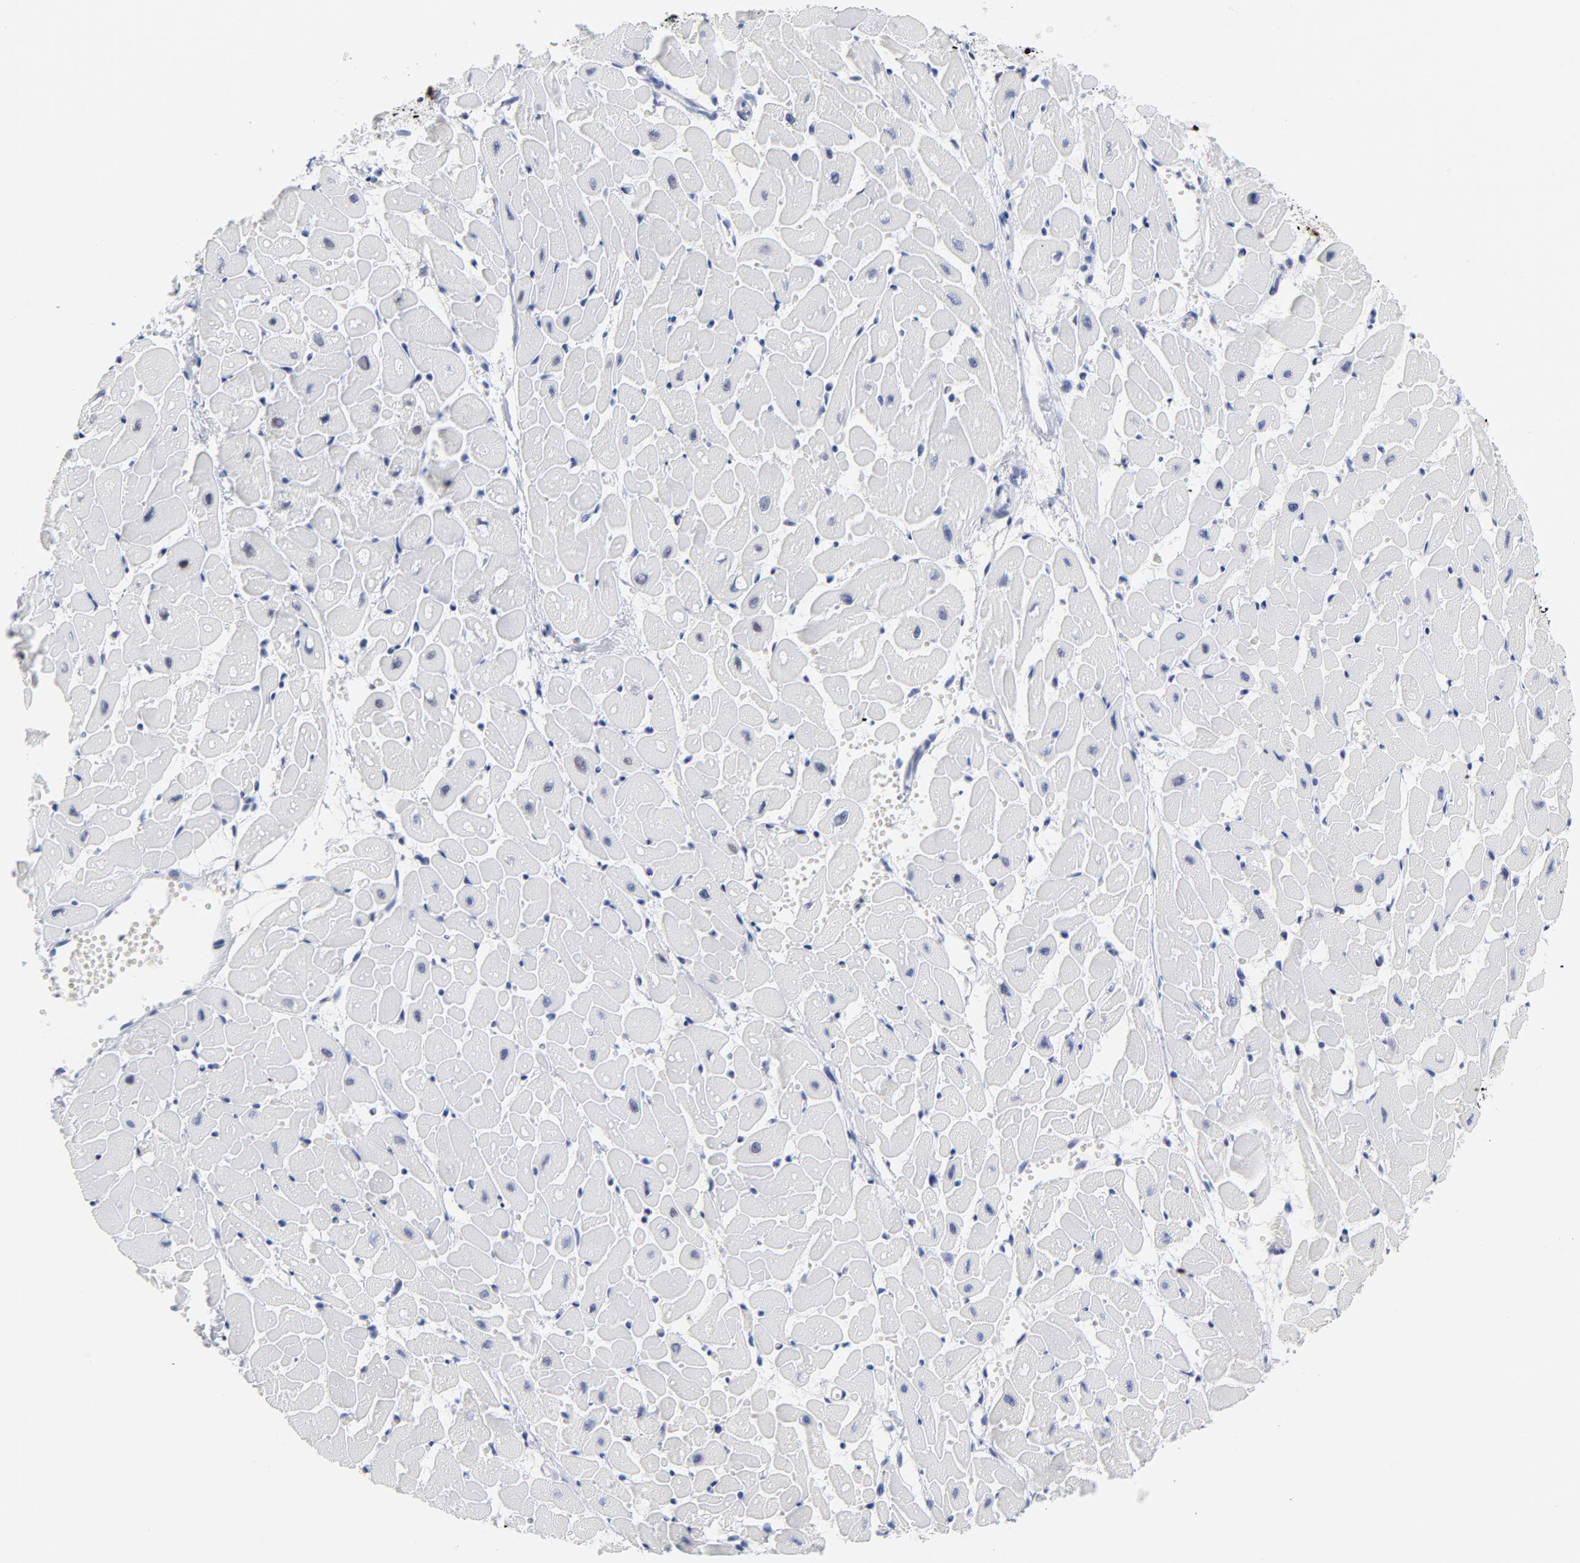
{"staining": {"intensity": "strong", "quantity": ">75%", "location": "nuclear"}, "tissue": "heart muscle", "cell_type": "Cardiomyocytes", "image_type": "normal", "snomed": [{"axis": "morphology", "description": "Normal tissue, NOS"}, {"axis": "topography", "description": "Heart"}], "caption": "IHC of unremarkable heart muscle reveals high levels of strong nuclear expression in approximately >75% of cardiomyocytes. The staining is performed using DAB (3,3'-diaminobenzidine) brown chromogen to label protein expression. The nuclei are counter-stained blue using hematoxylin.", "gene": "XRCC5", "patient": {"sex": "female", "age": 19}}